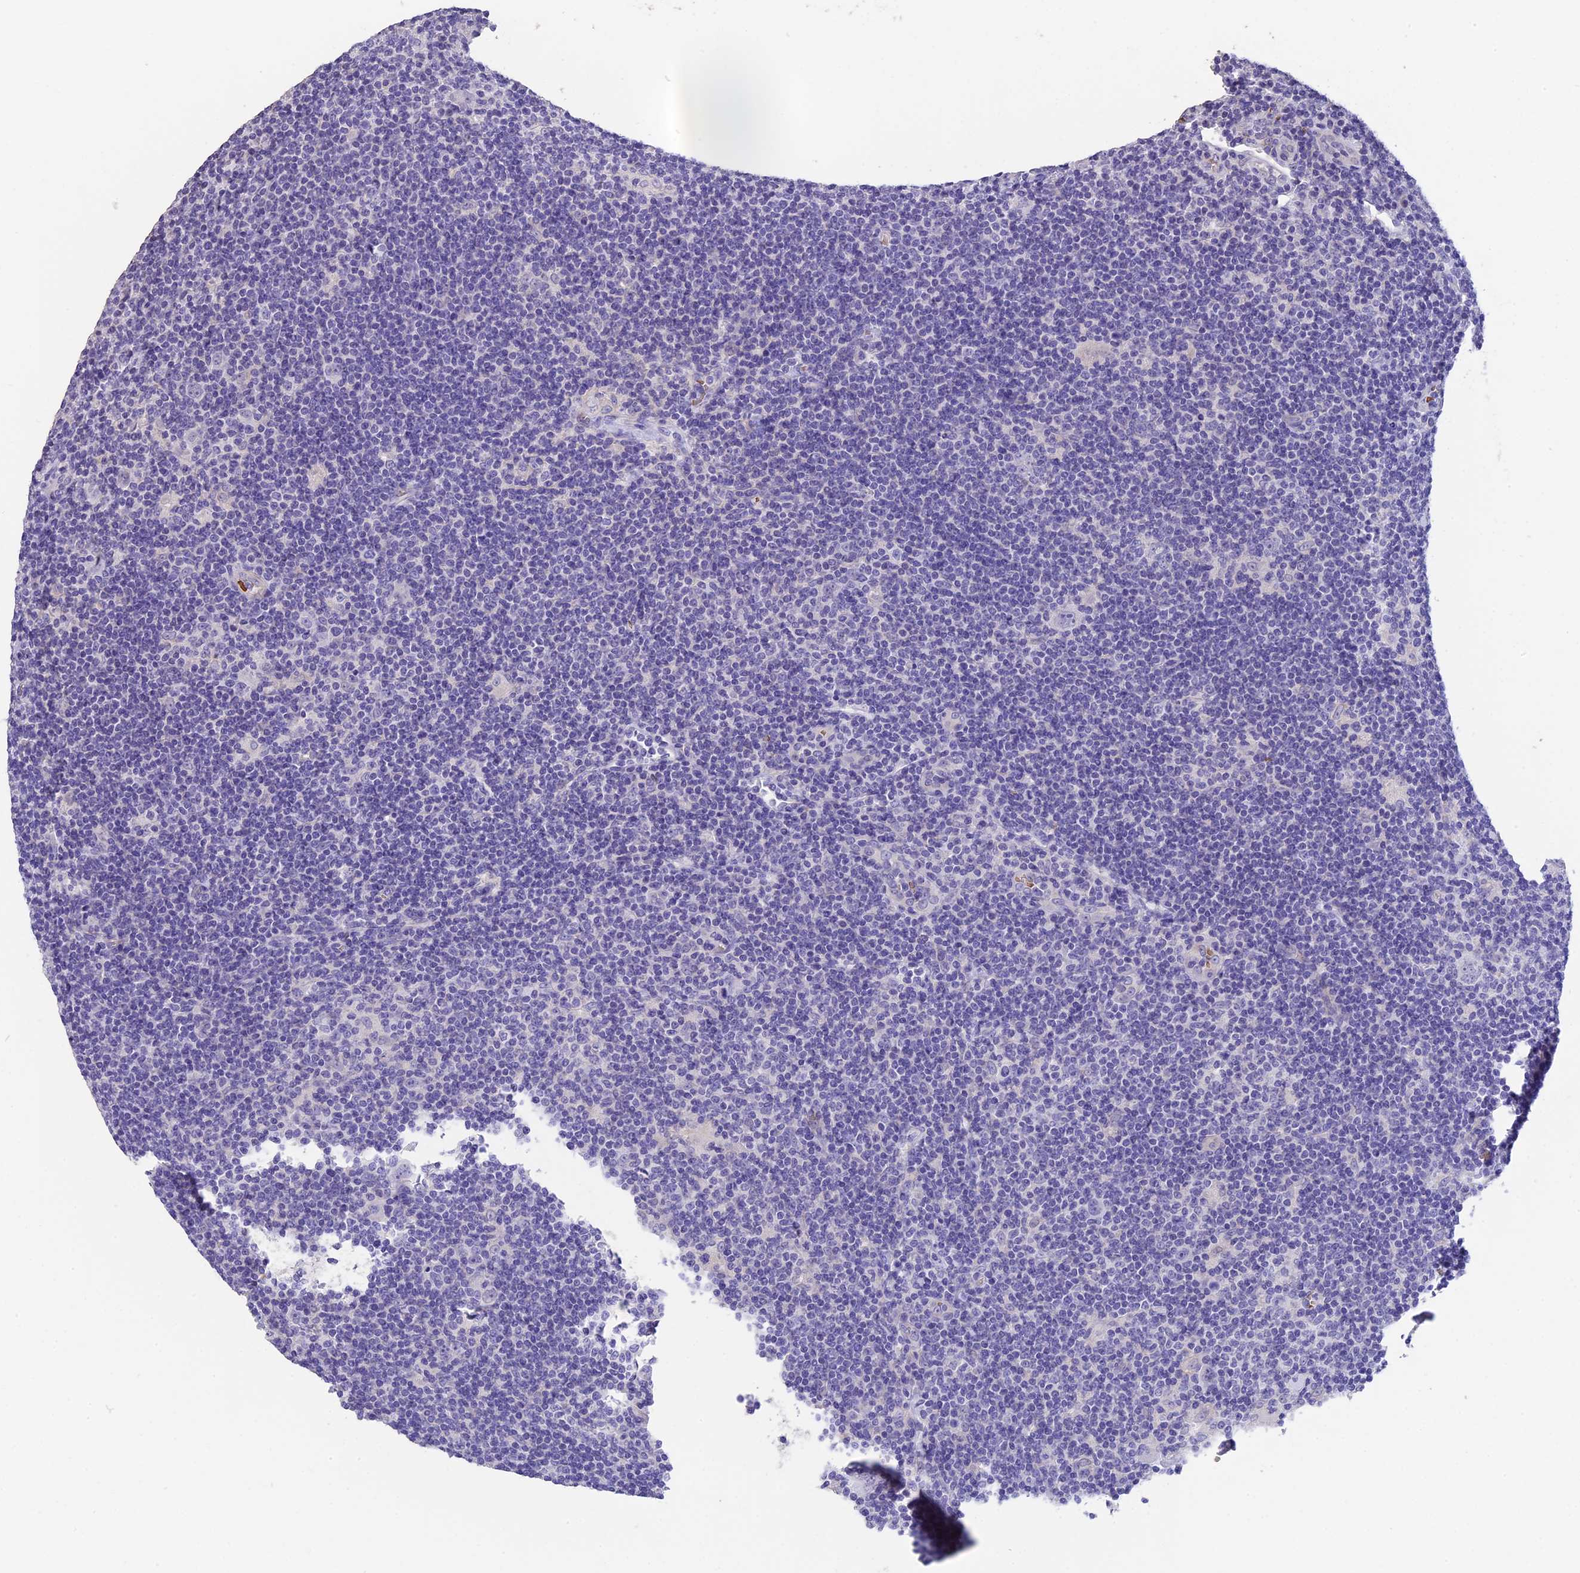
{"staining": {"intensity": "negative", "quantity": "none", "location": "none"}, "tissue": "lymphoma", "cell_type": "Tumor cells", "image_type": "cancer", "snomed": [{"axis": "morphology", "description": "Hodgkin's disease, NOS"}, {"axis": "topography", "description": "Lymph node"}], "caption": "Tumor cells show no significant protein positivity in lymphoma.", "gene": "TNNC2", "patient": {"sex": "female", "age": 57}}